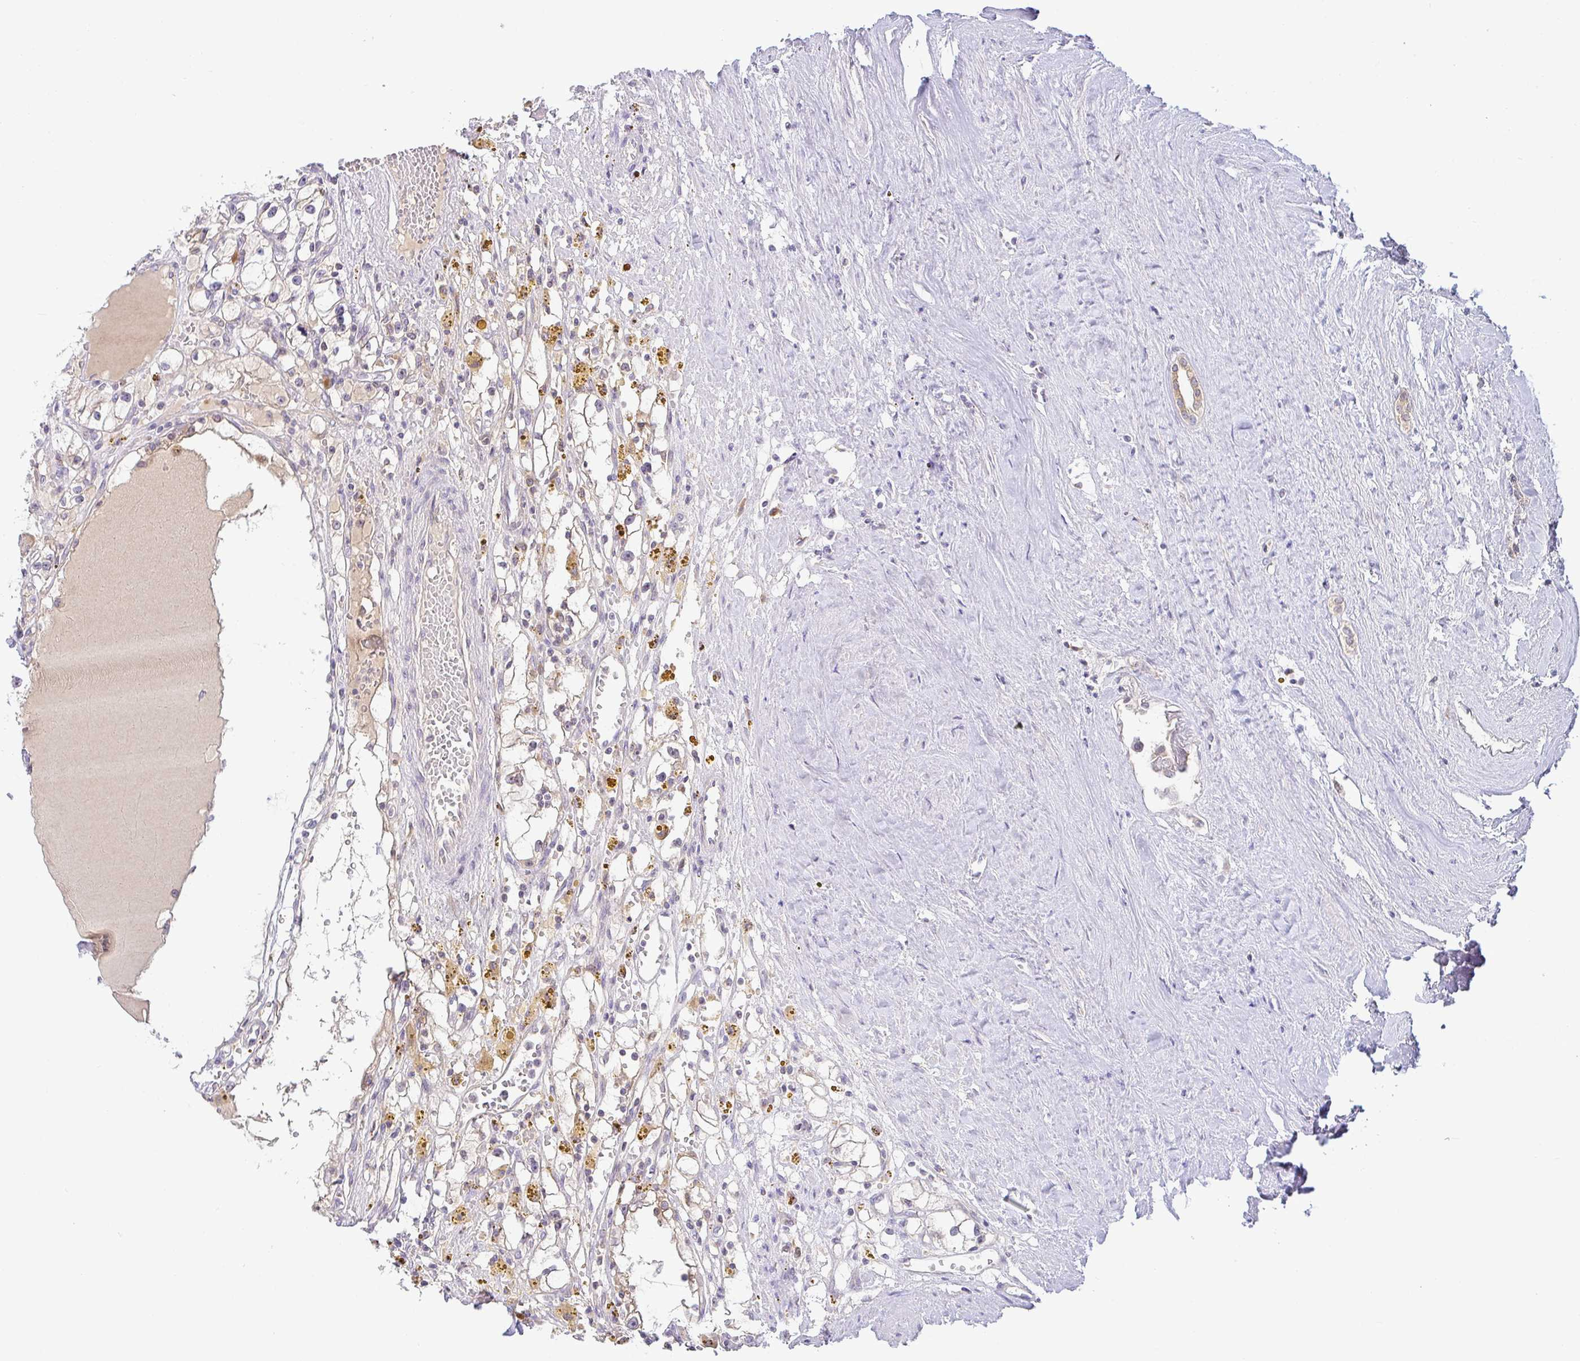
{"staining": {"intensity": "negative", "quantity": "none", "location": "none"}, "tissue": "renal cancer", "cell_type": "Tumor cells", "image_type": "cancer", "snomed": [{"axis": "morphology", "description": "Adenocarcinoma, NOS"}, {"axis": "topography", "description": "Kidney"}], "caption": "Image shows no significant protein expression in tumor cells of renal adenocarcinoma.", "gene": "DERL2", "patient": {"sex": "male", "age": 56}}